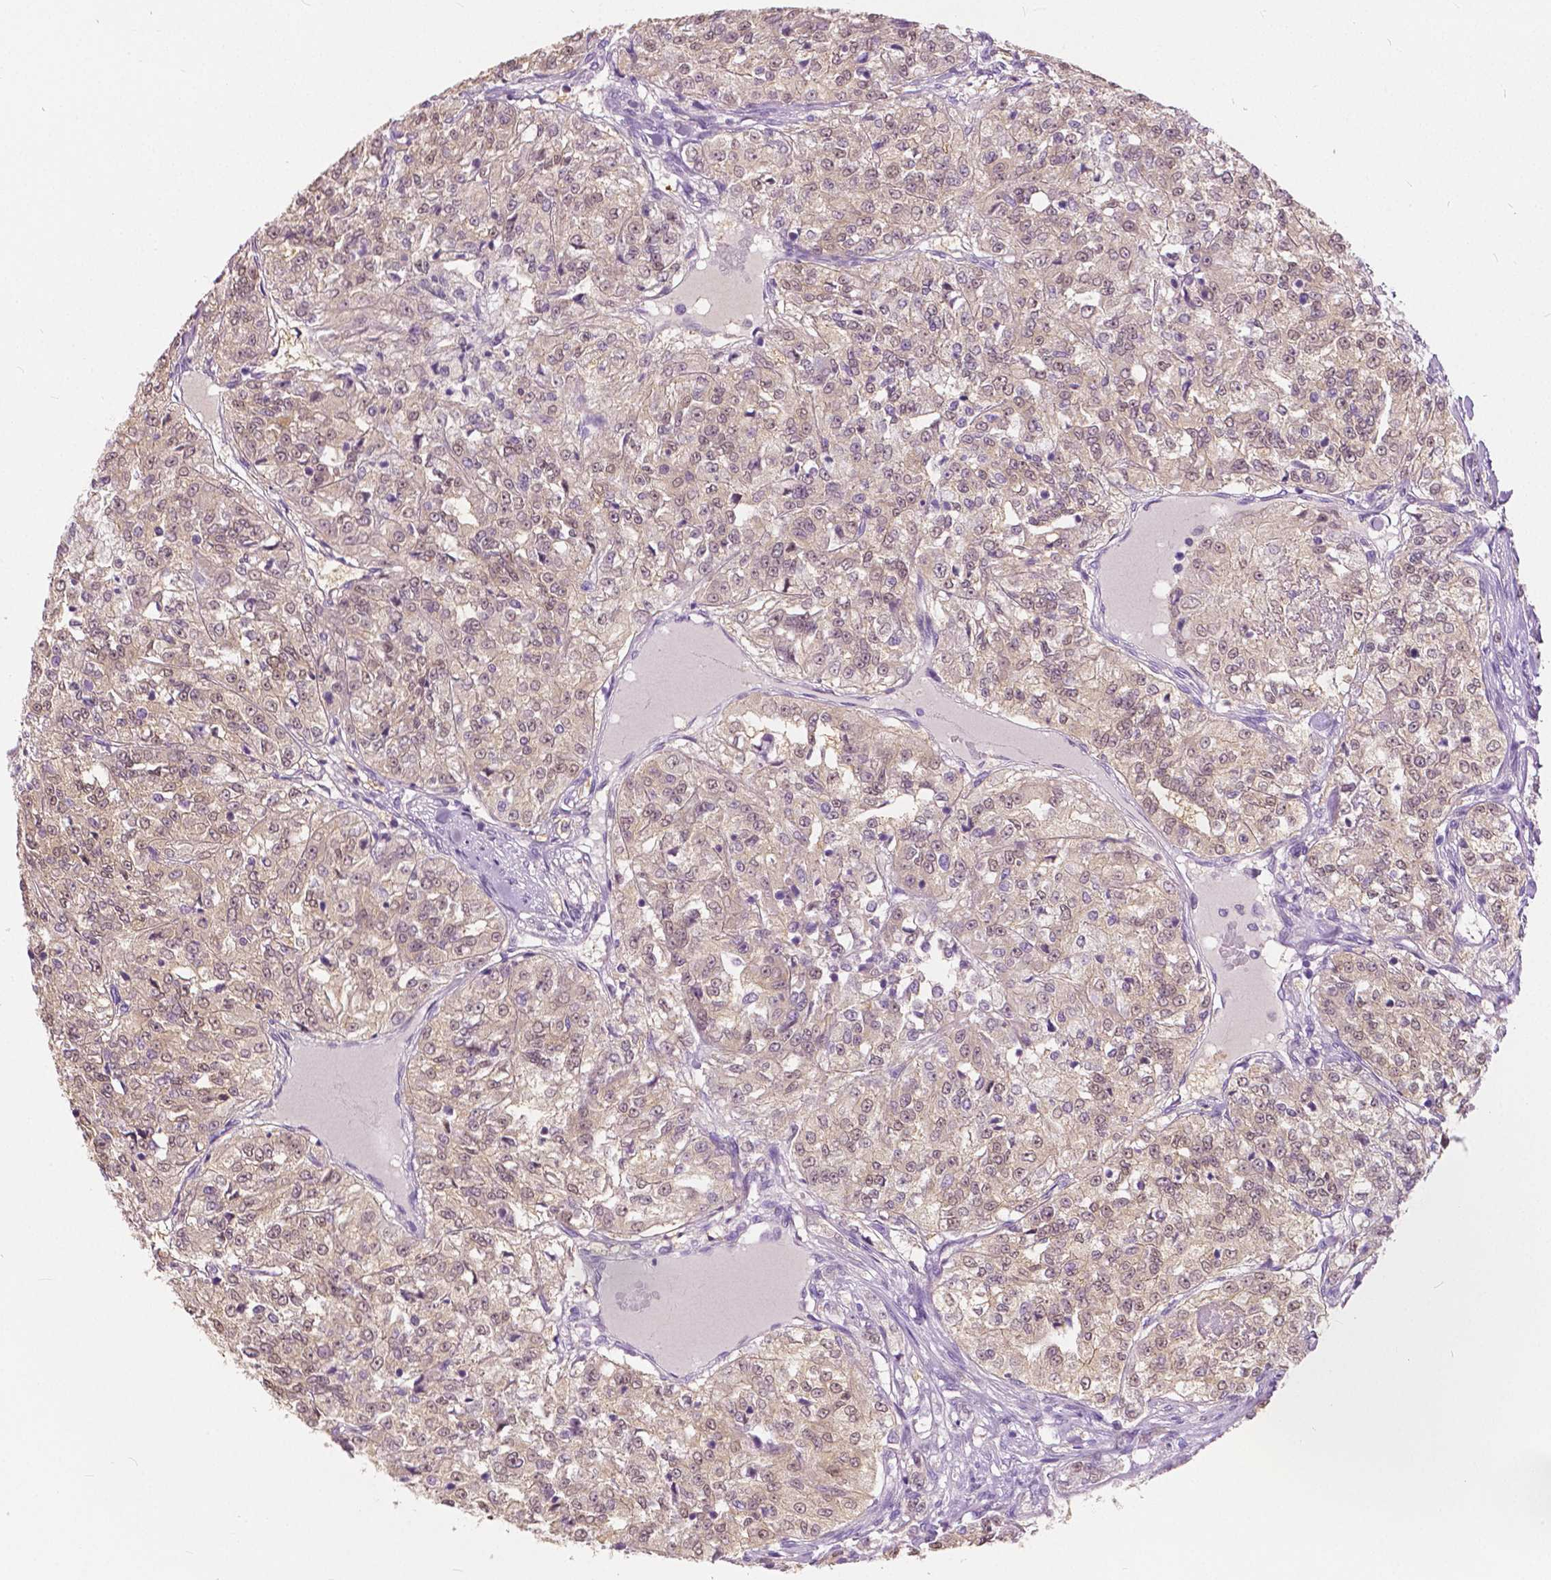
{"staining": {"intensity": "weak", "quantity": ">75%", "location": "cytoplasmic/membranous,nuclear"}, "tissue": "renal cancer", "cell_type": "Tumor cells", "image_type": "cancer", "snomed": [{"axis": "morphology", "description": "Adenocarcinoma, NOS"}, {"axis": "topography", "description": "Kidney"}], "caption": "The histopathology image shows staining of renal cancer, revealing weak cytoplasmic/membranous and nuclear protein expression (brown color) within tumor cells.", "gene": "TKFC", "patient": {"sex": "female", "age": 63}}